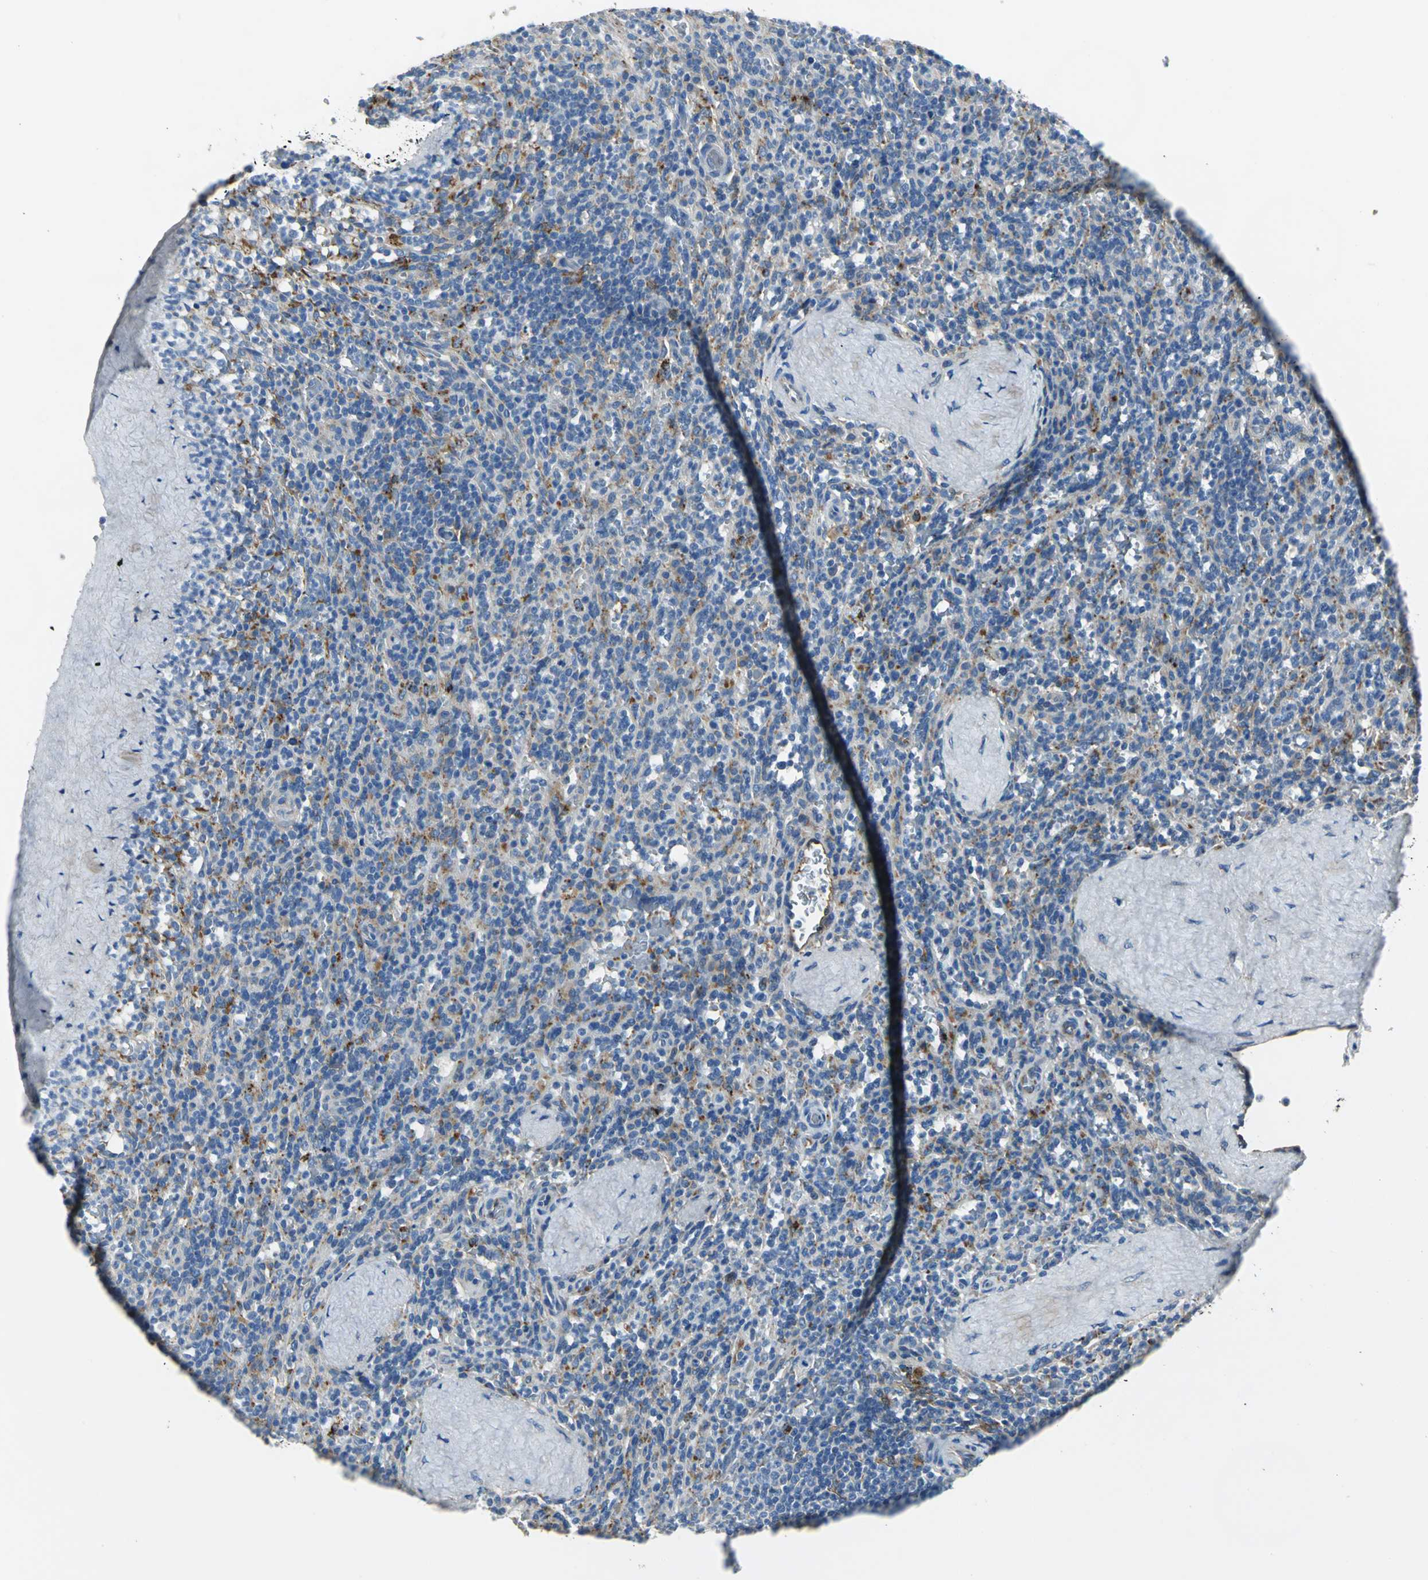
{"staining": {"intensity": "weak", "quantity": "<25%", "location": "cytoplasmic/membranous"}, "tissue": "spleen", "cell_type": "Cells in red pulp", "image_type": "normal", "snomed": [{"axis": "morphology", "description": "Normal tissue, NOS"}, {"axis": "topography", "description": "Spleen"}], "caption": "DAB immunohistochemical staining of benign spleen displays no significant staining in cells in red pulp.", "gene": "ENSG00000285130", "patient": {"sex": "male", "age": 36}}